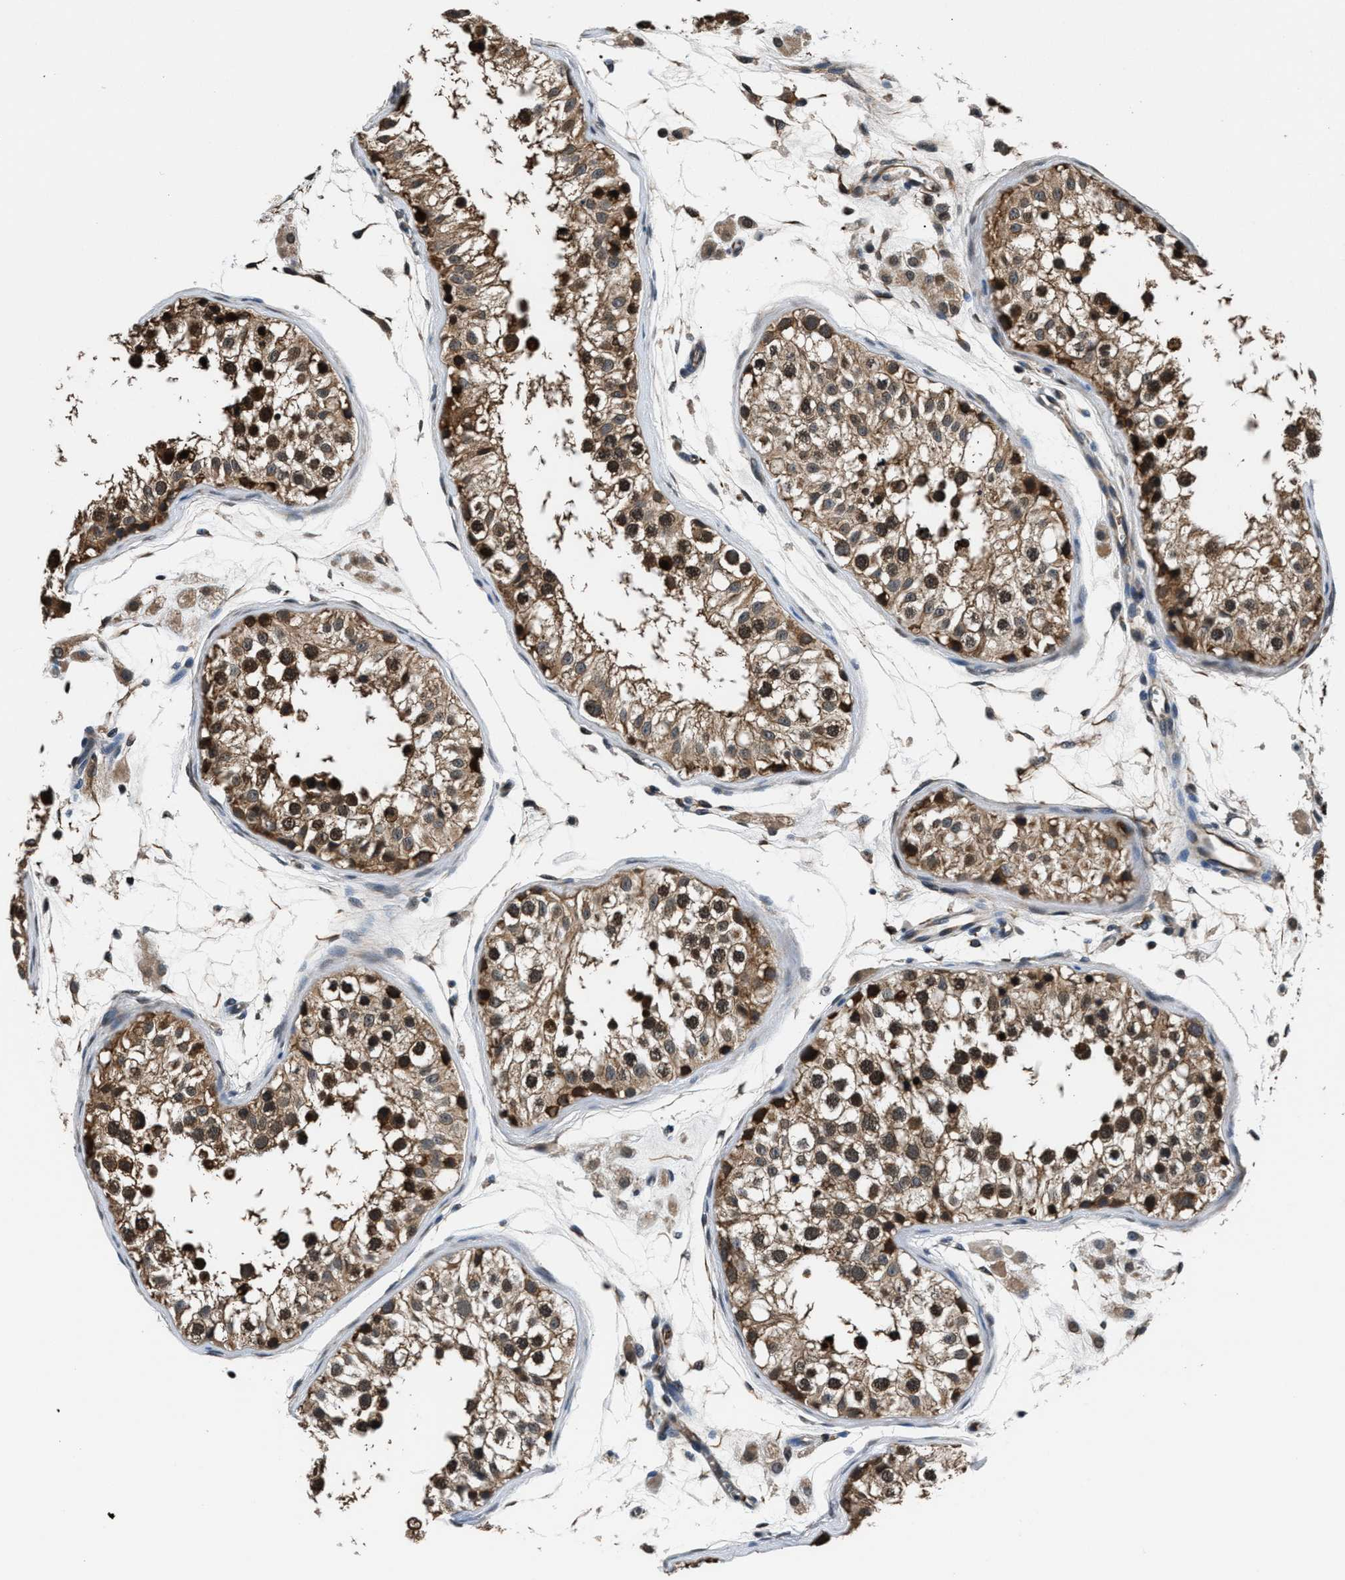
{"staining": {"intensity": "moderate", "quantity": ">75%", "location": "cytoplasmic/membranous,nuclear"}, "tissue": "testis", "cell_type": "Cells in seminiferous ducts", "image_type": "normal", "snomed": [{"axis": "morphology", "description": "Normal tissue, NOS"}, {"axis": "morphology", "description": "Adenocarcinoma, metastatic, NOS"}, {"axis": "topography", "description": "Testis"}], "caption": "Immunohistochemical staining of benign human testis exhibits medium levels of moderate cytoplasmic/membranous,nuclear expression in about >75% of cells in seminiferous ducts.", "gene": "RBM33", "patient": {"sex": "male", "age": 26}}